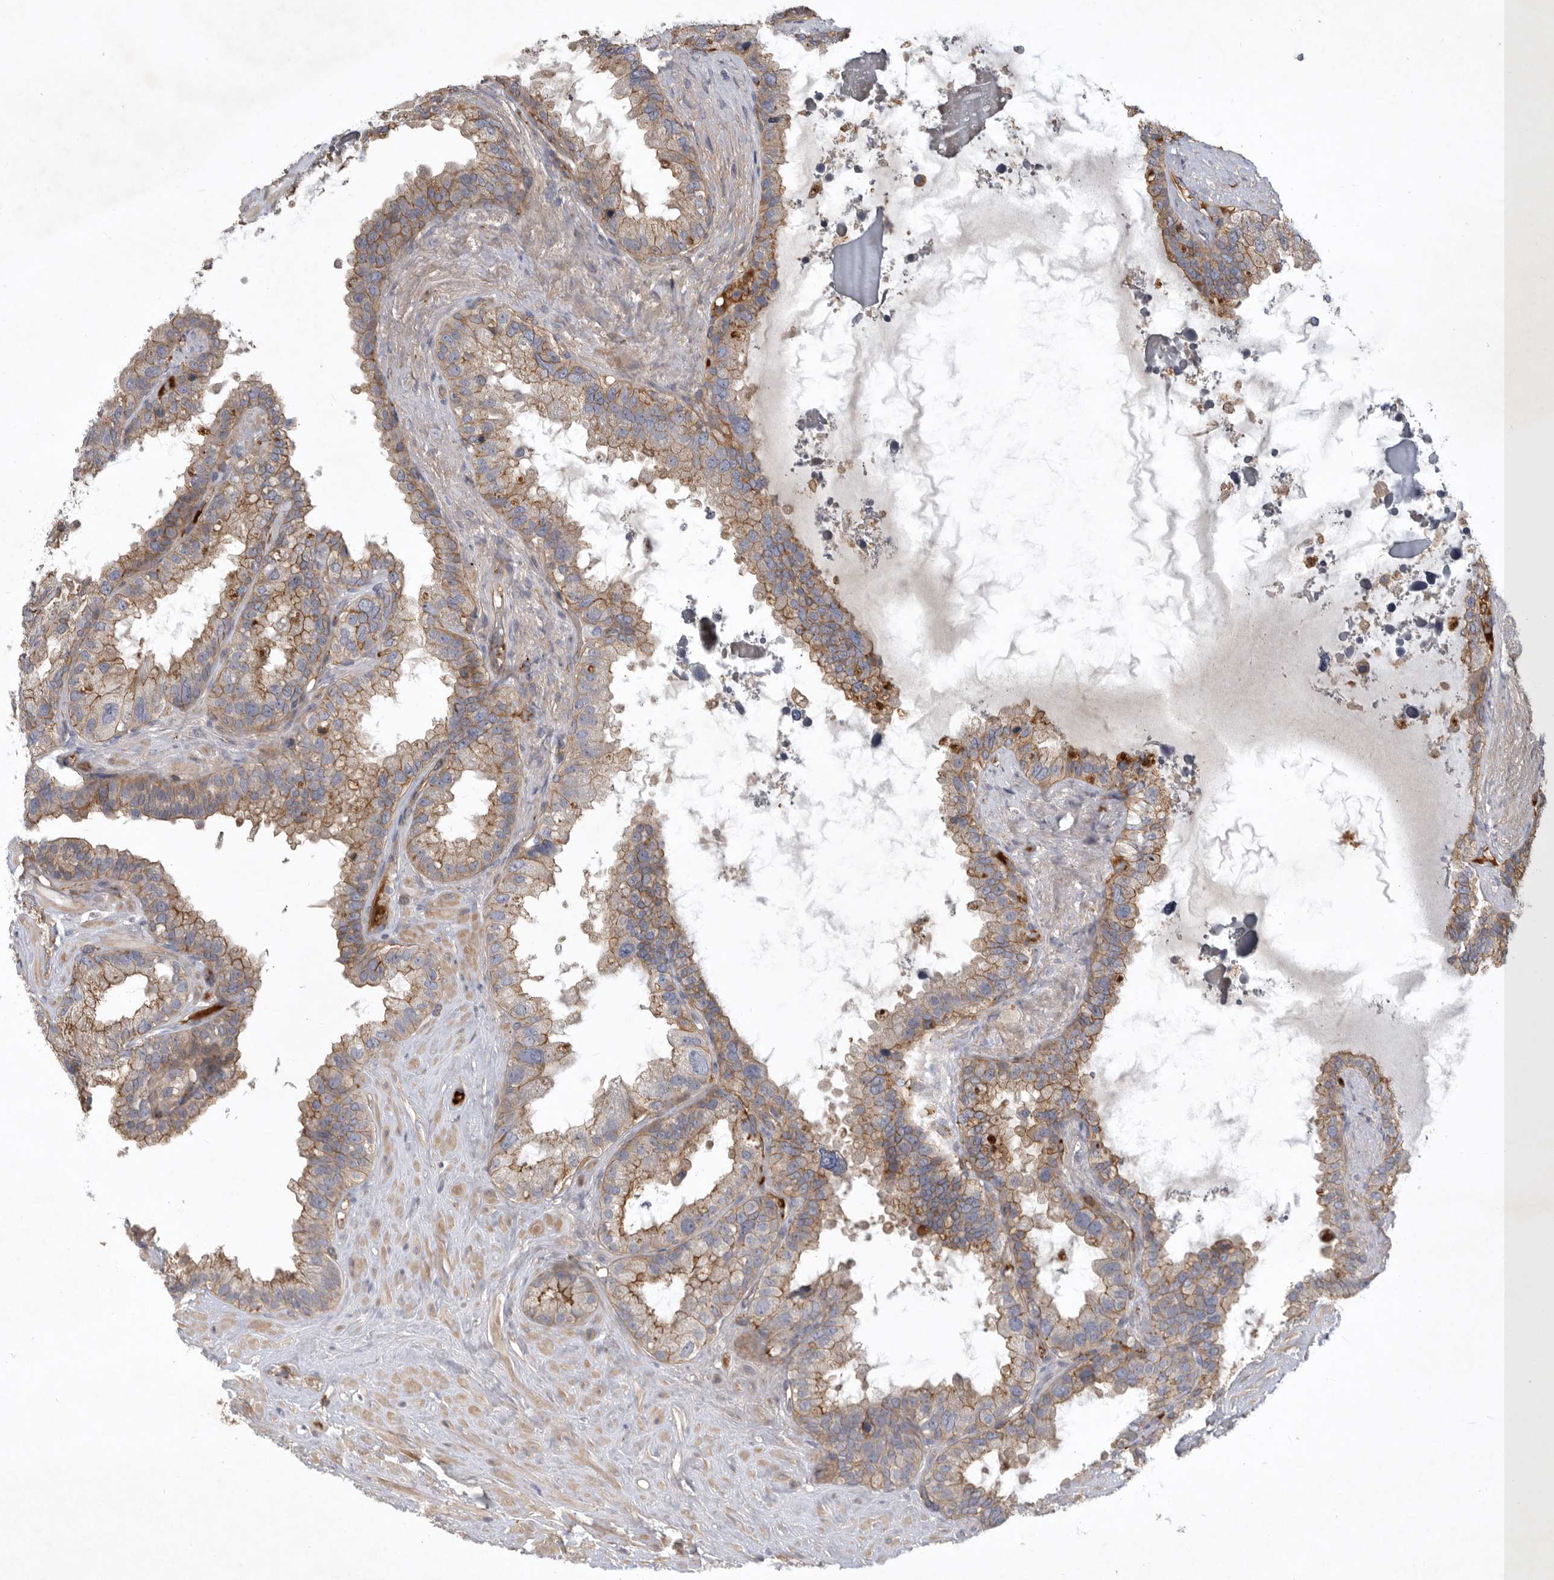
{"staining": {"intensity": "weak", "quantity": ">75%", "location": "cytoplasmic/membranous"}, "tissue": "seminal vesicle", "cell_type": "Glandular cells", "image_type": "normal", "snomed": [{"axis": "morphology", "description": "Normal tissue, NOS"}, {"axis": "topography", "description": "Seminal veicle"}], "caption": "Protein staining shows weak cytoplasmic/membranous positivity in approximately >75% of glandular cells in unremarkable seminal vesicle.", "gene": "MLPH", "patient": {"sex": "male", "age": 80}}